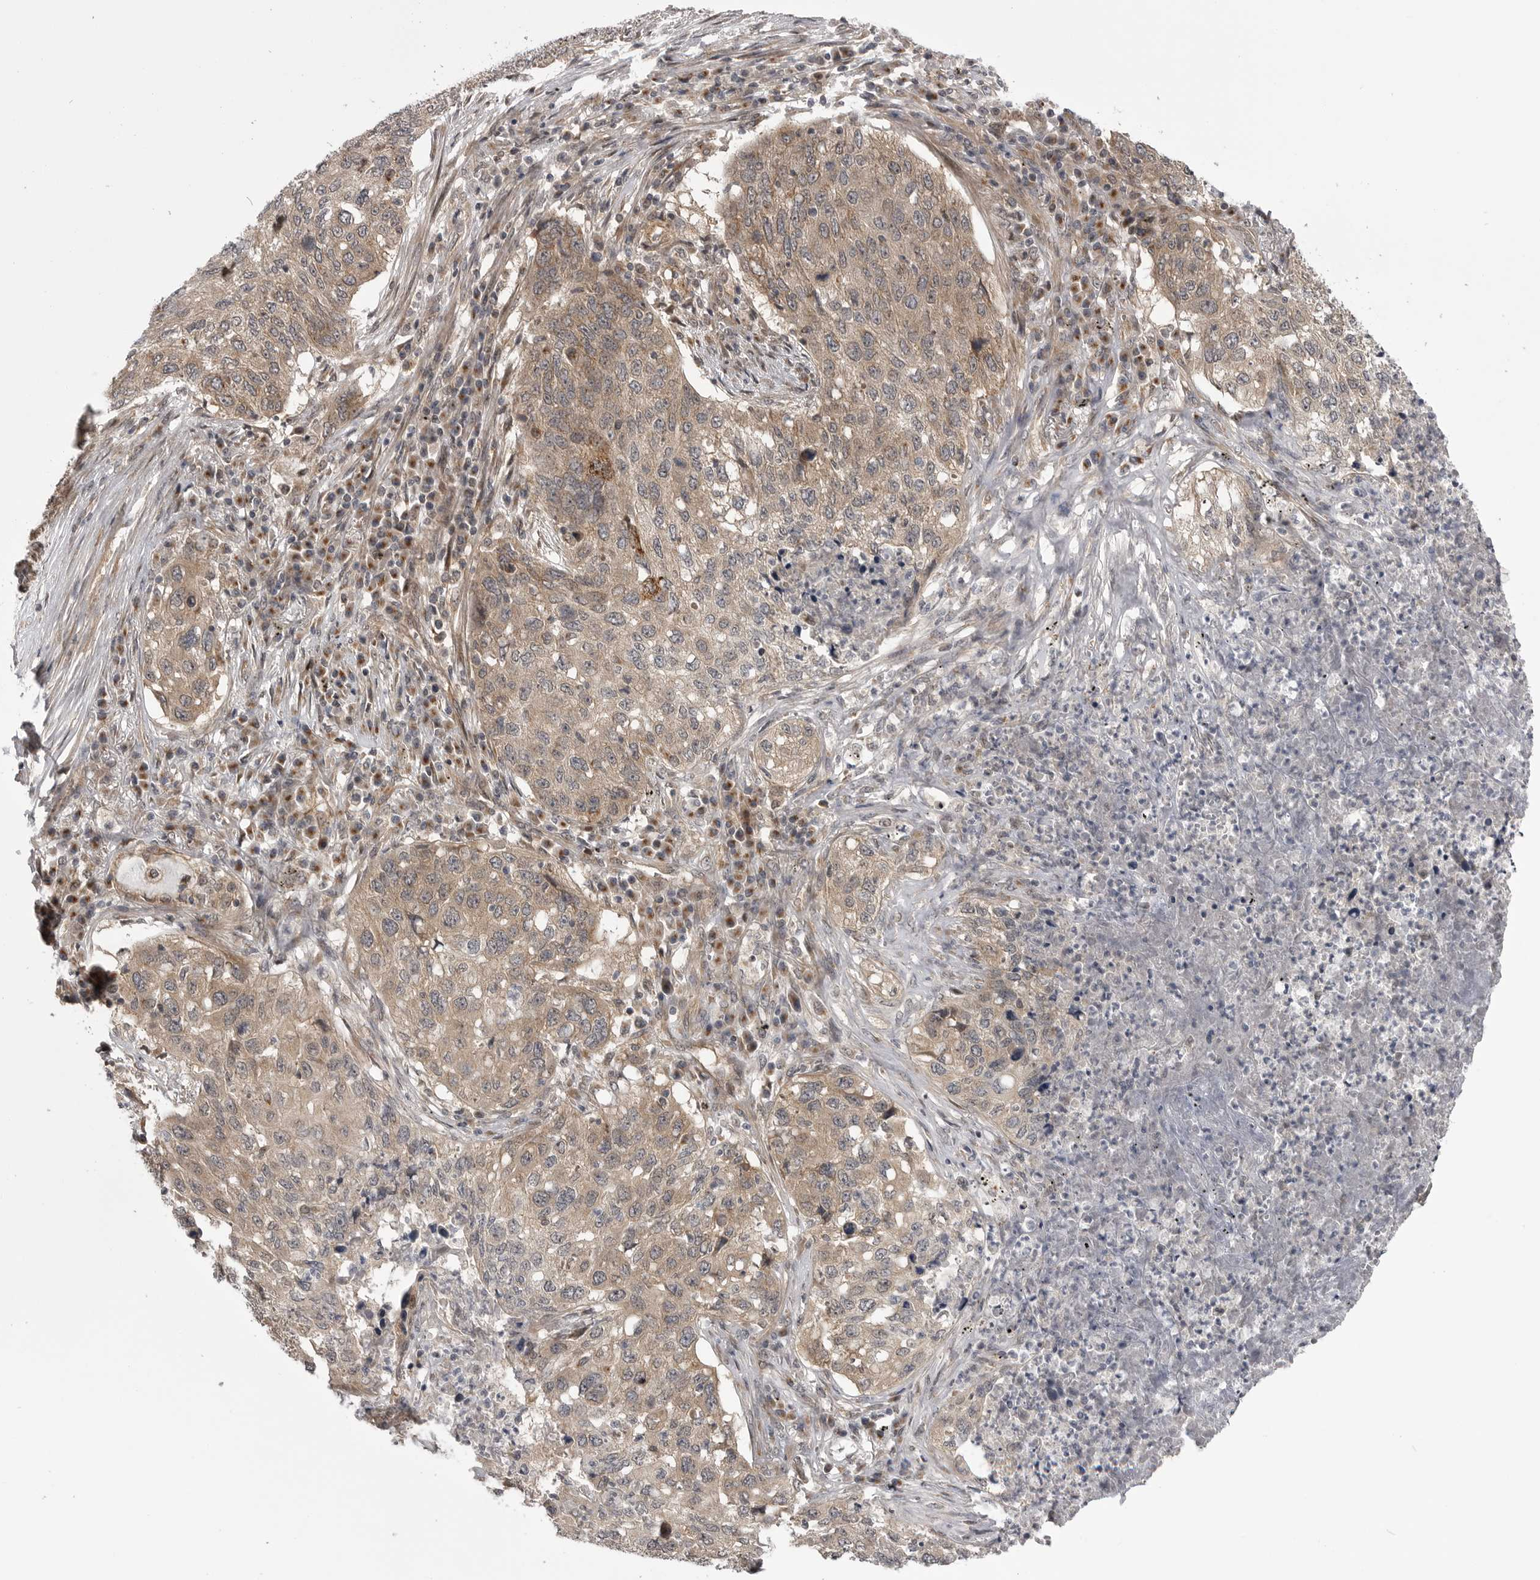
{"staining": {"intensity": "weak", "quantity": ">75%", "location": "cytoplasmic/membranous"}, "tissue": "lung cancer", "cell_type": "Tumor cells", "image_type": "cancer", "snomed": [{"axis": "morphology", "description": "Squamous cell carcinoma, NOS"}, {"axis": "topography", "description": "Lung"}], "caption": "DAB (3,3'-diaminobenzidine) immunohistochemical staining of lung cancer exhibits weak cytoplasmic/membranous protein expression in approximately >75% of tumor cells. Using DAB (3,3'-diaminobenzidine) (brown) and hematoxylin (blue) stains, captured at high magnification using brightfield microscopy.", "gene": "PDCL", "patient": {"sex": "female", "age": 63}}